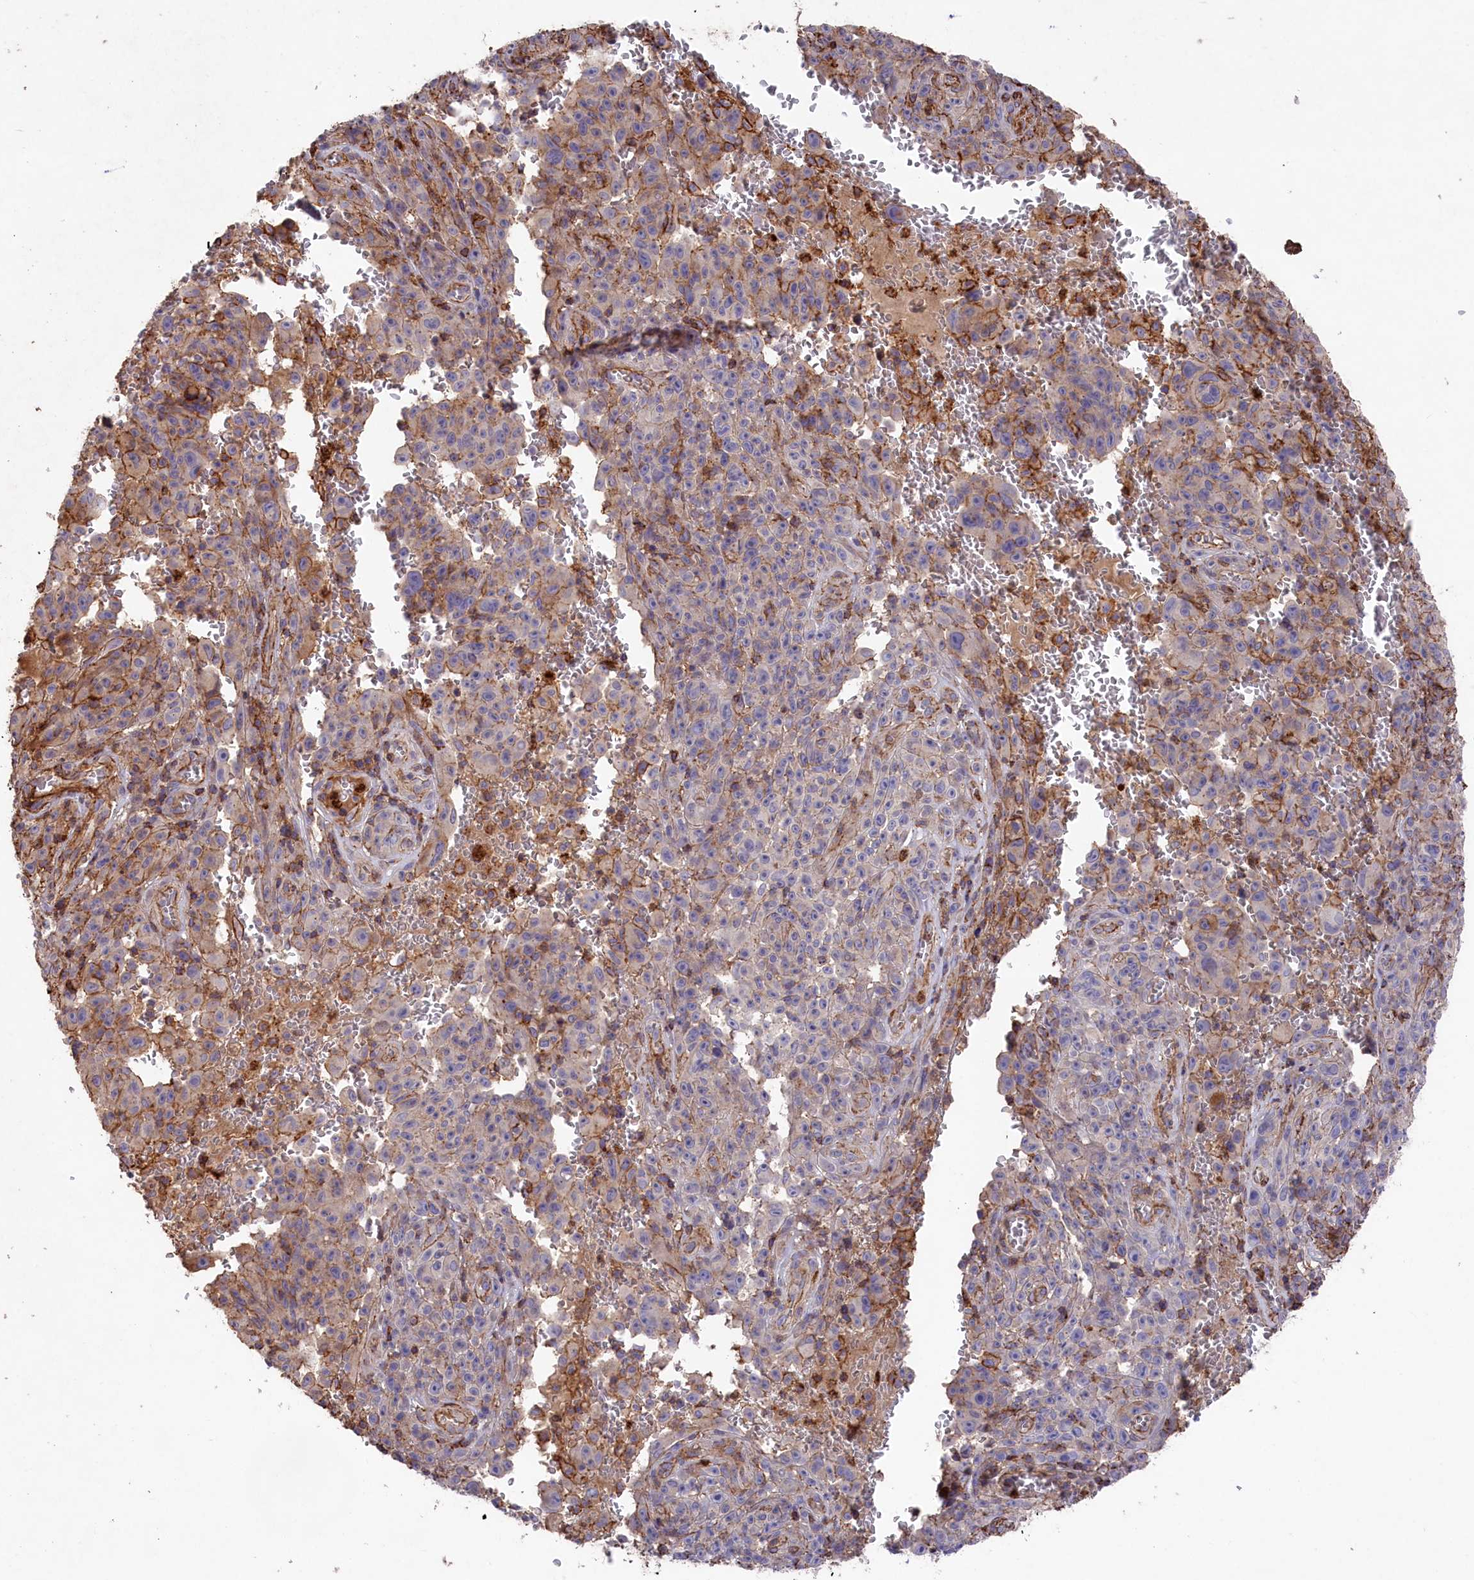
{"staining": {"intensity": "weak", "quantity": "<25%", "location": "cytoplasmic/membranous"}, "tissue": "melanoma", "cell_type": "Tumor cells", "image_type": "cancer", "snomed": [{"axis": "morphology", "description": "Malignant melanoma, NOS"}, {"axis": "topography", "description": "Skin"}], "caption": "This is an immunohistochemistry image of human melanoma. There is no positivity in tumor cells.", "gene": "RAPSN", "patient": {"sex": "female", "age": 82}}